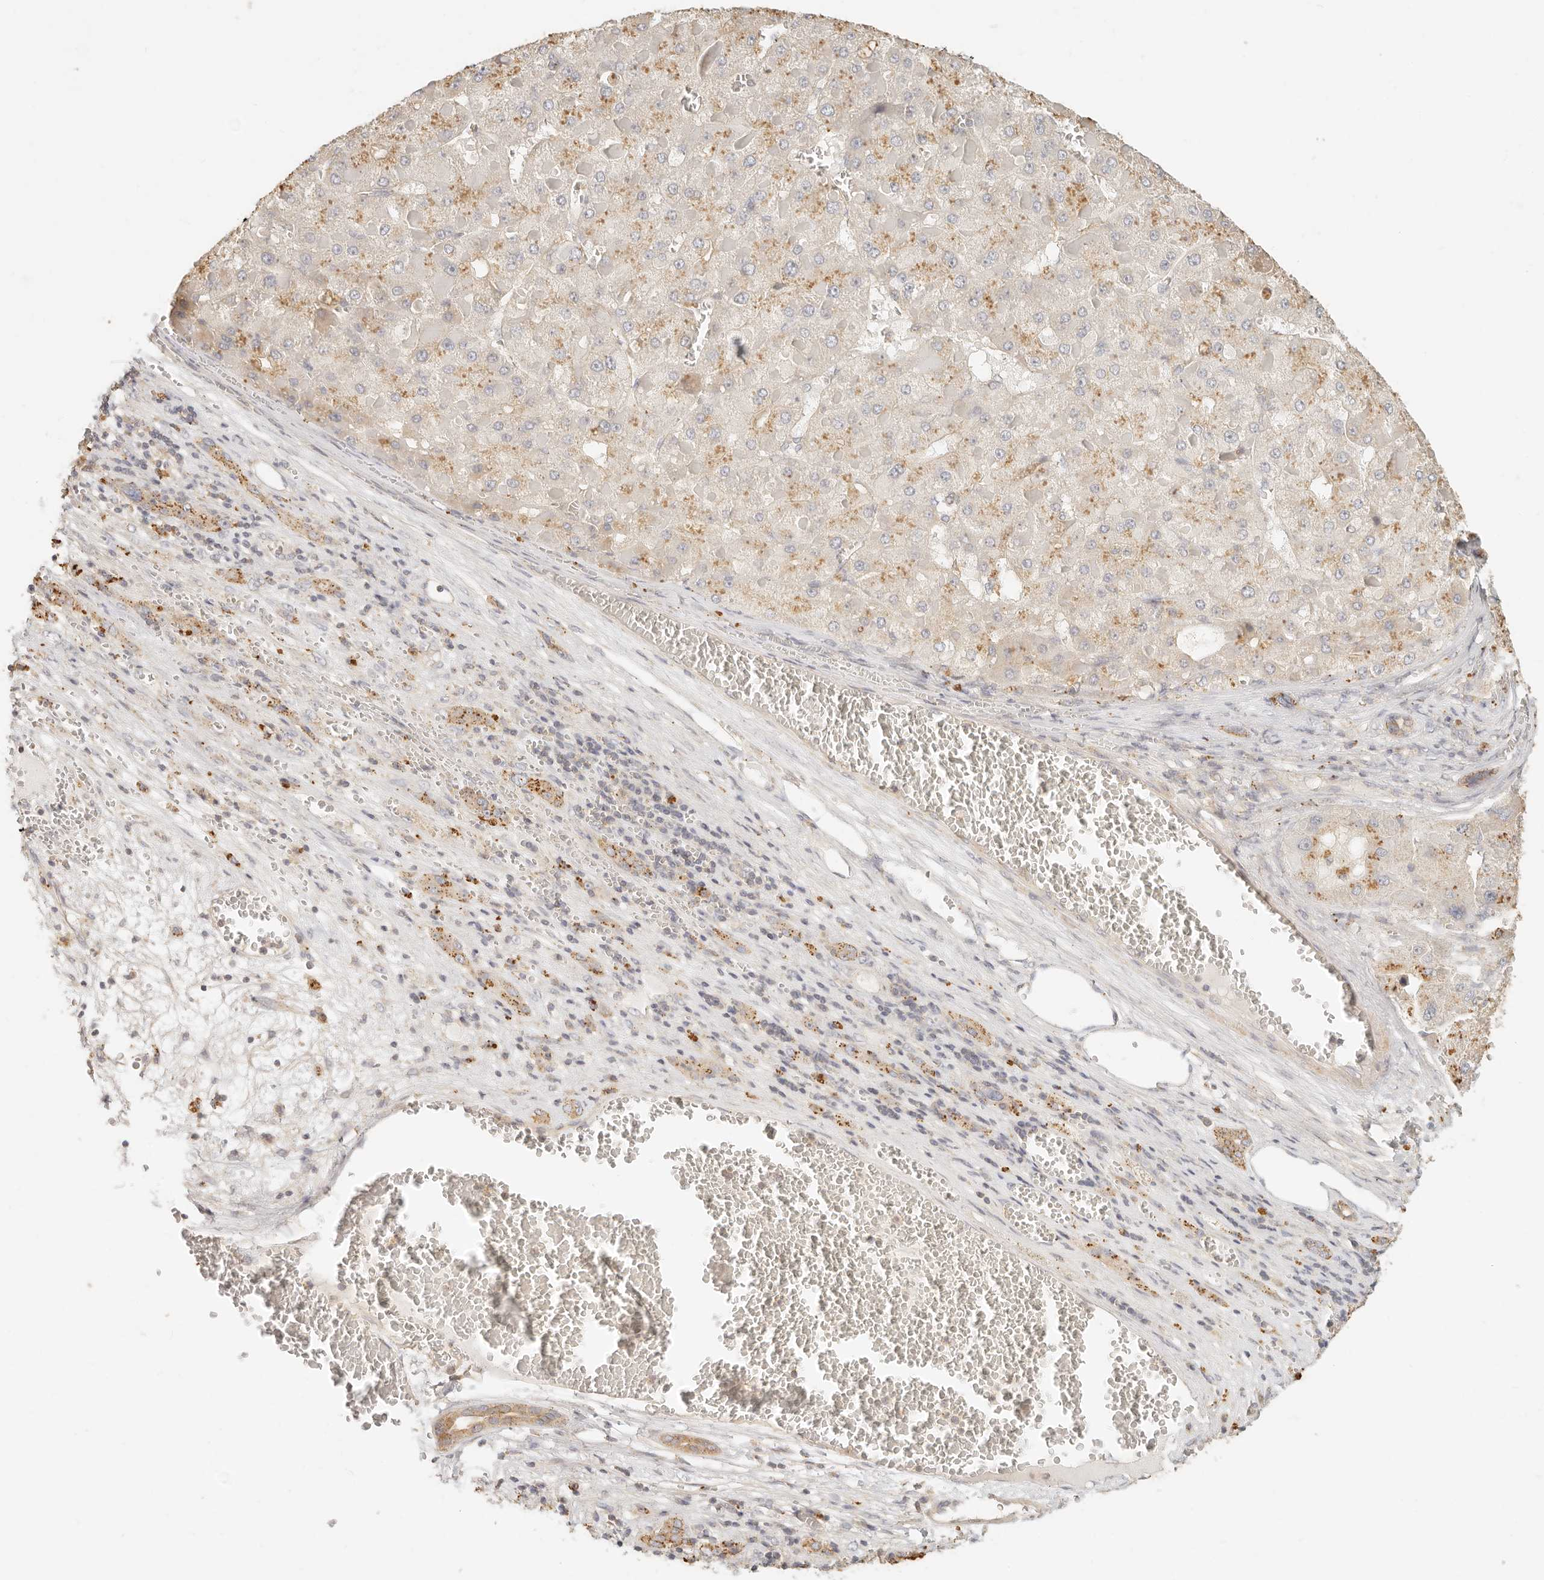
{"staining": {"intensity": "weak", "quantity": "25%-75%", "location": "cytoplasmic/membranous"}, "tissue": "liver cancer", "cell_type": "Tumor cells", "image_type": "cancer", "snomed": [{"axis": "morphology", "description": "Carcinoma, Hepatocellular, NOS"}, {"axis": "topography", "description": "Liver"}], "caption": "A photomicrograph showing weak cytoplasmic/membranous expression in about 25%-75% of tumor cells in liver cancer (hepatocellular carcinoma), as visualized by brown immunohistochemical staining.", "gene": "CNMD", "patient": {"sex": "female", "age": 73}}